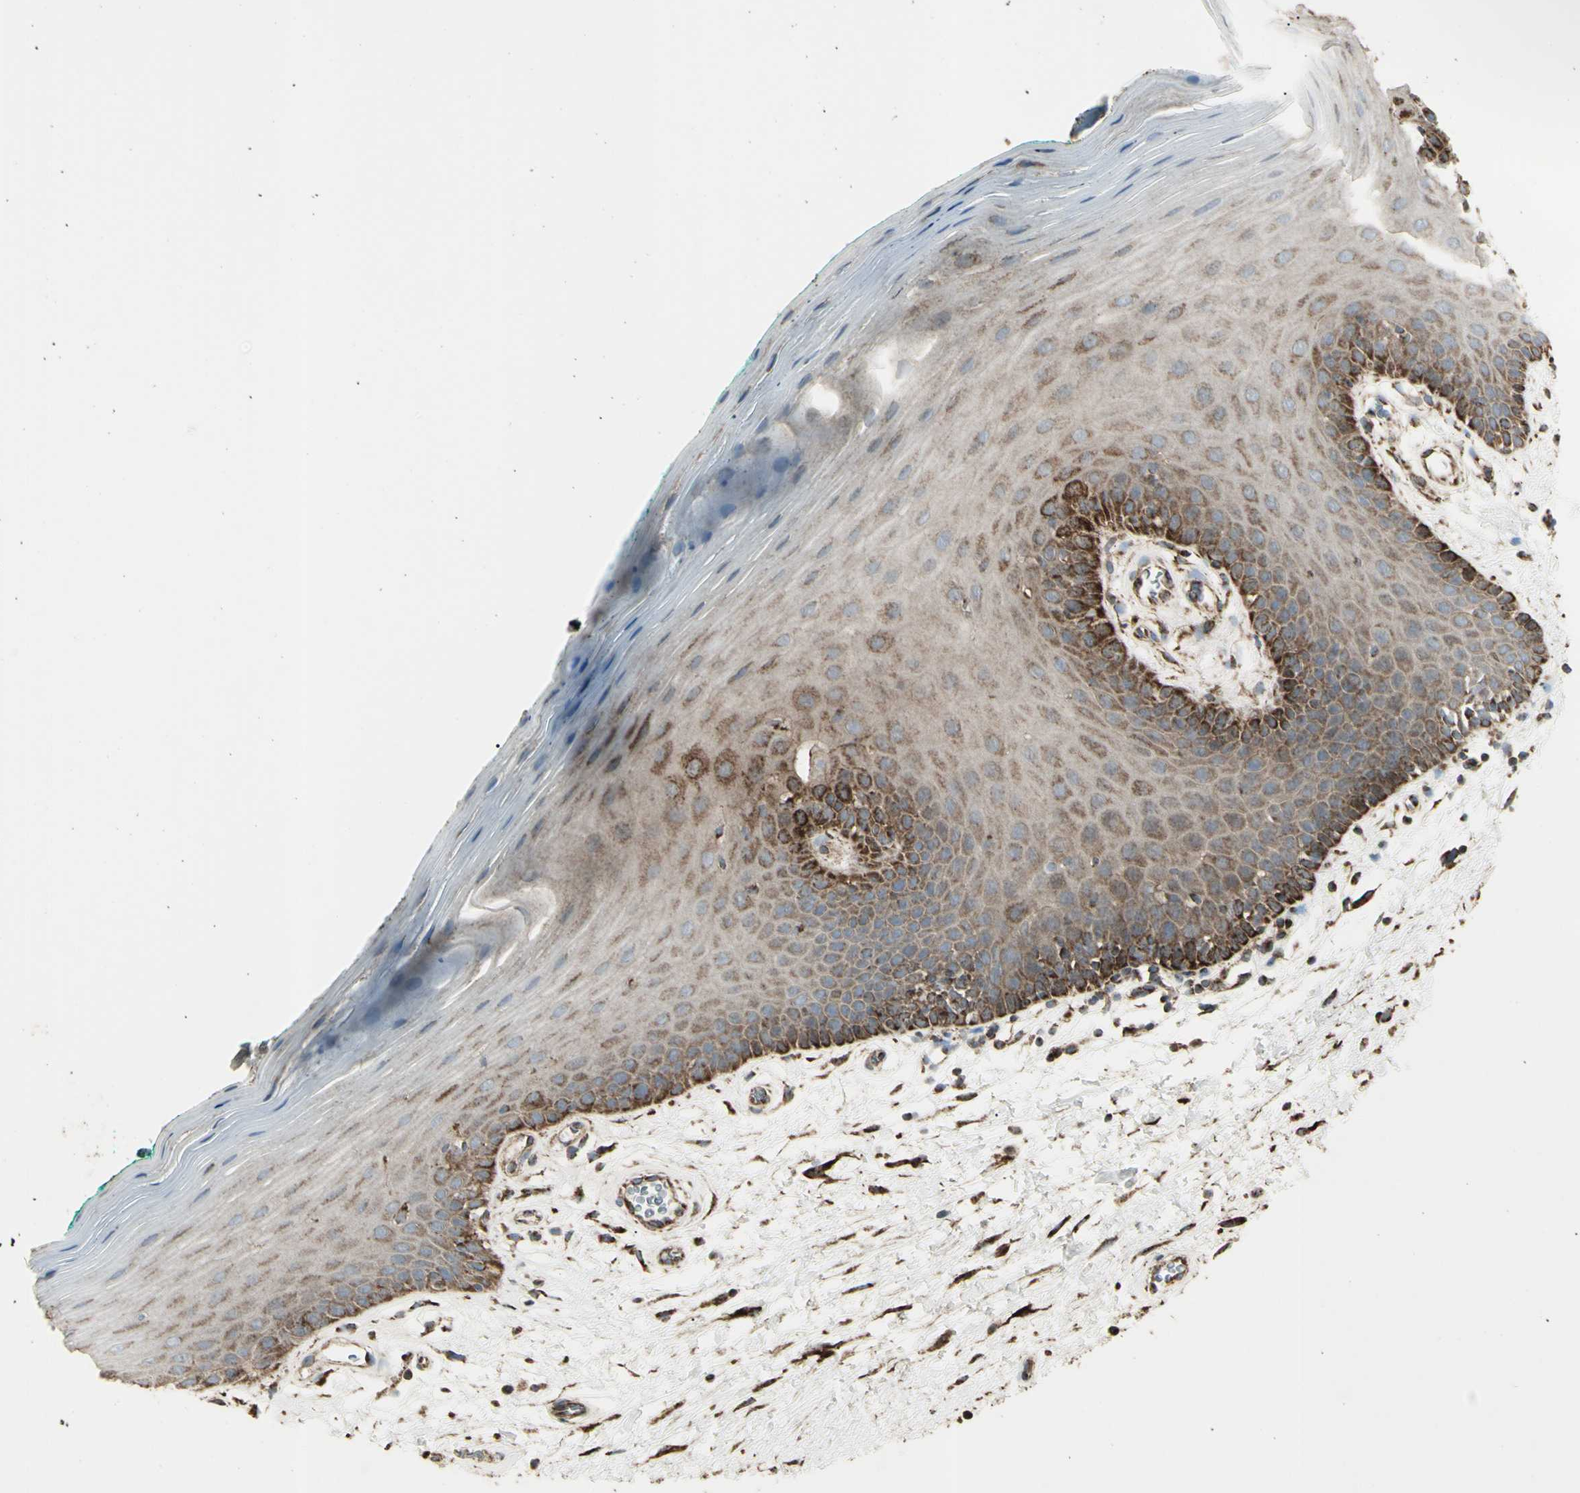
{"staining": {"intensity": "strong", "quantity": "25%-75%", "location": "cytoplasmic/membranous"}, "tissue": "oral mucosa", "cell_type": "Squamous epithelial cells", "image_type": "normal", "snomed": [{"axis": "morphology", "description": "Normal tissue, NOS"}, {"axis": "topography", "description": "Skeletal muscle"}, {"axis": "topography", "description": "Oral tissue"}], "caption": "The immunohistochemical stain shows strong cytoplasmic/membranous positivity in squamous epithelial cells of benign oral mucosa. (DAB (3,3'-diaminobenzidine) IHC, brown staining for protein, blue staining for nuclei).", "gene": "CYB5R1", "patient": {"sex": "male", "age": 58}}